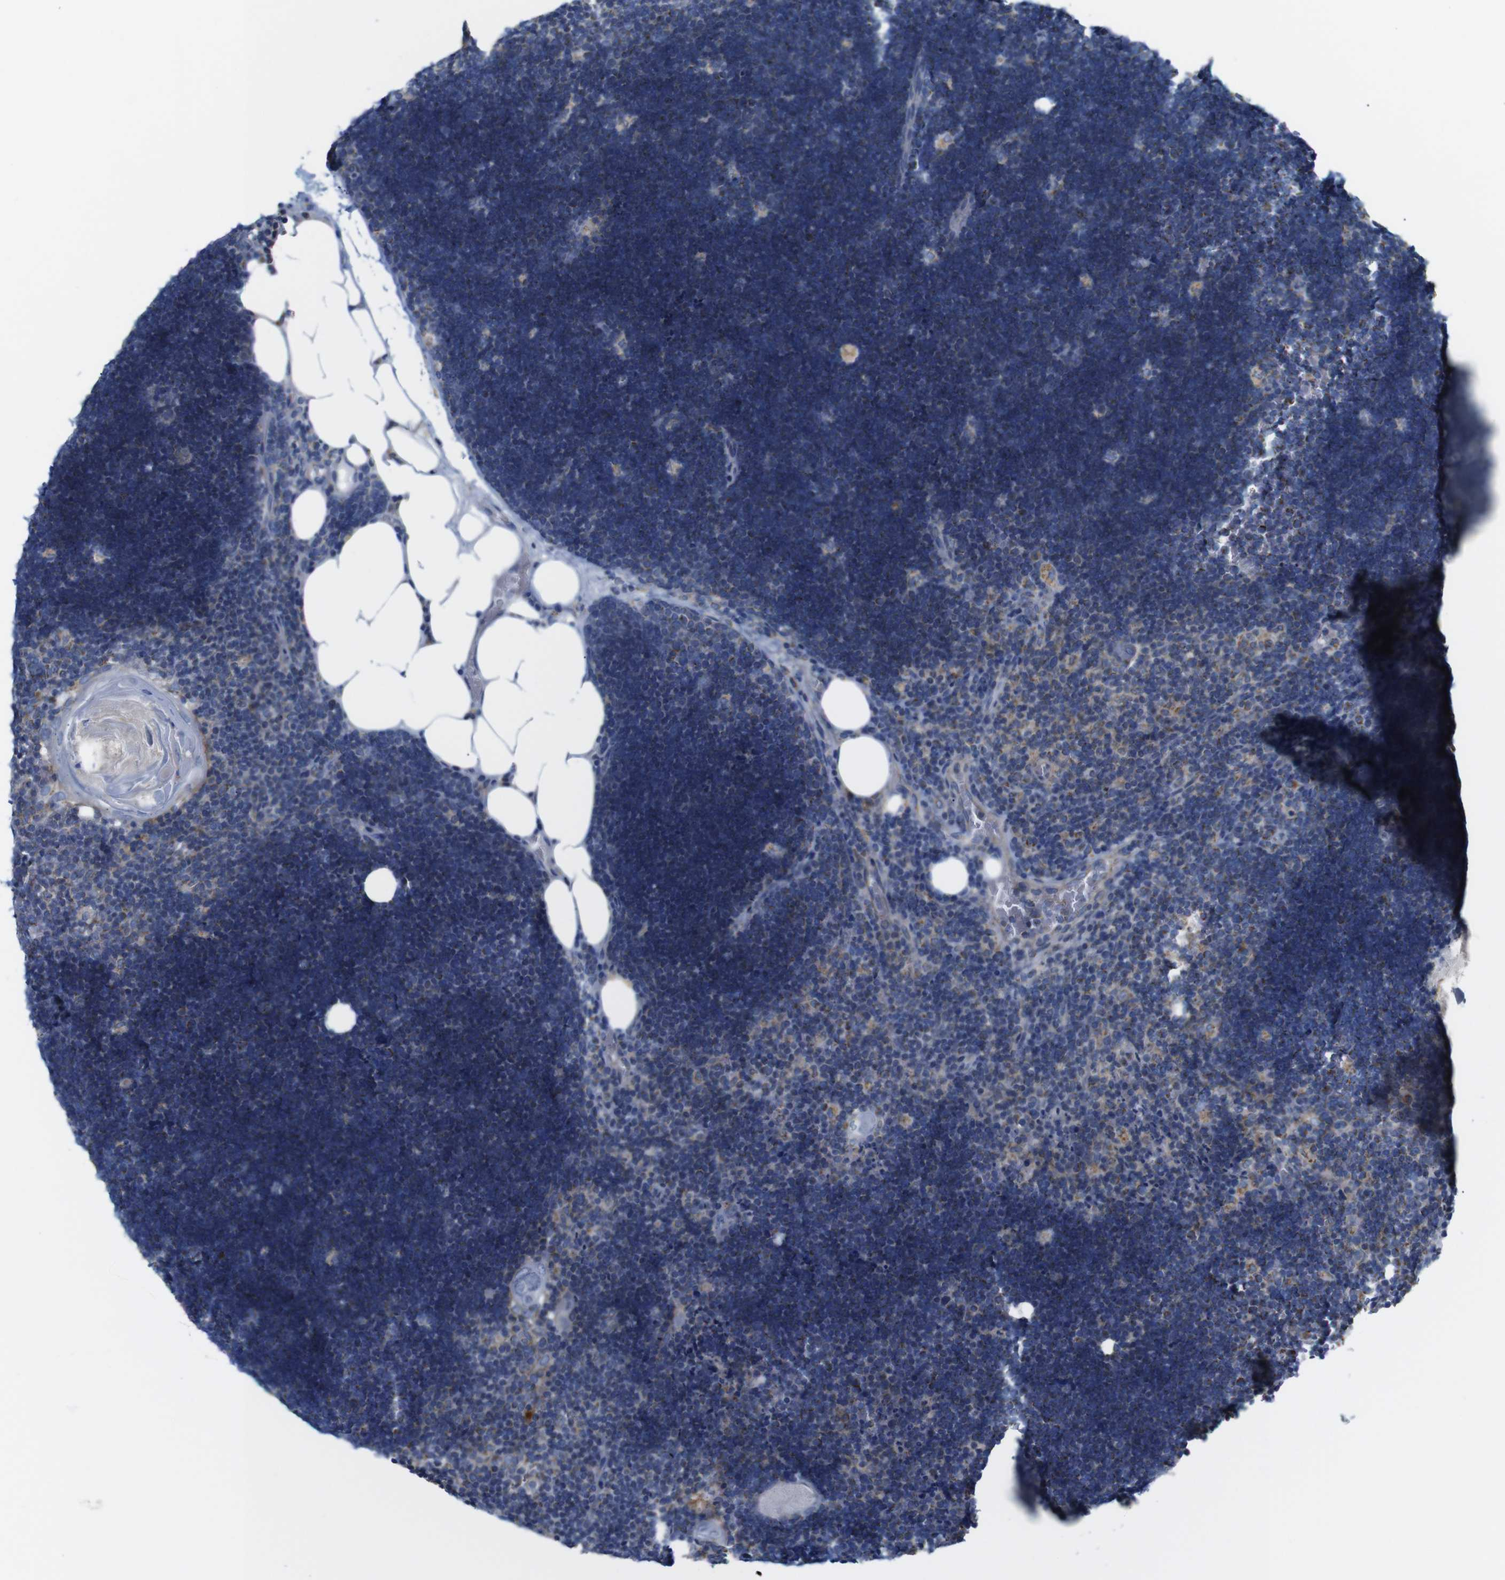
{"staining": {"intensity": "moderate", "quantity": "25%-75%", "location": "cytoplasmic/membranous"}, "tissue": "lymph node", "cell_type": "Germinal center cells", "image_type": "normal", "snomed": [{"axis": "morphology", "description": "Normal tissue, NOS"}, {"axis": "topography", "description": "Lymph node"}], "caption": "The immunohistochemical stain highlights moderate cytoplasmic/membranous expression in germinal center cells of unremarkable lymph node. (IHC, brightfield microscopy, high magnification).", "gene": "FAM171B", "patient": {"sex": "male", "age": 33}}